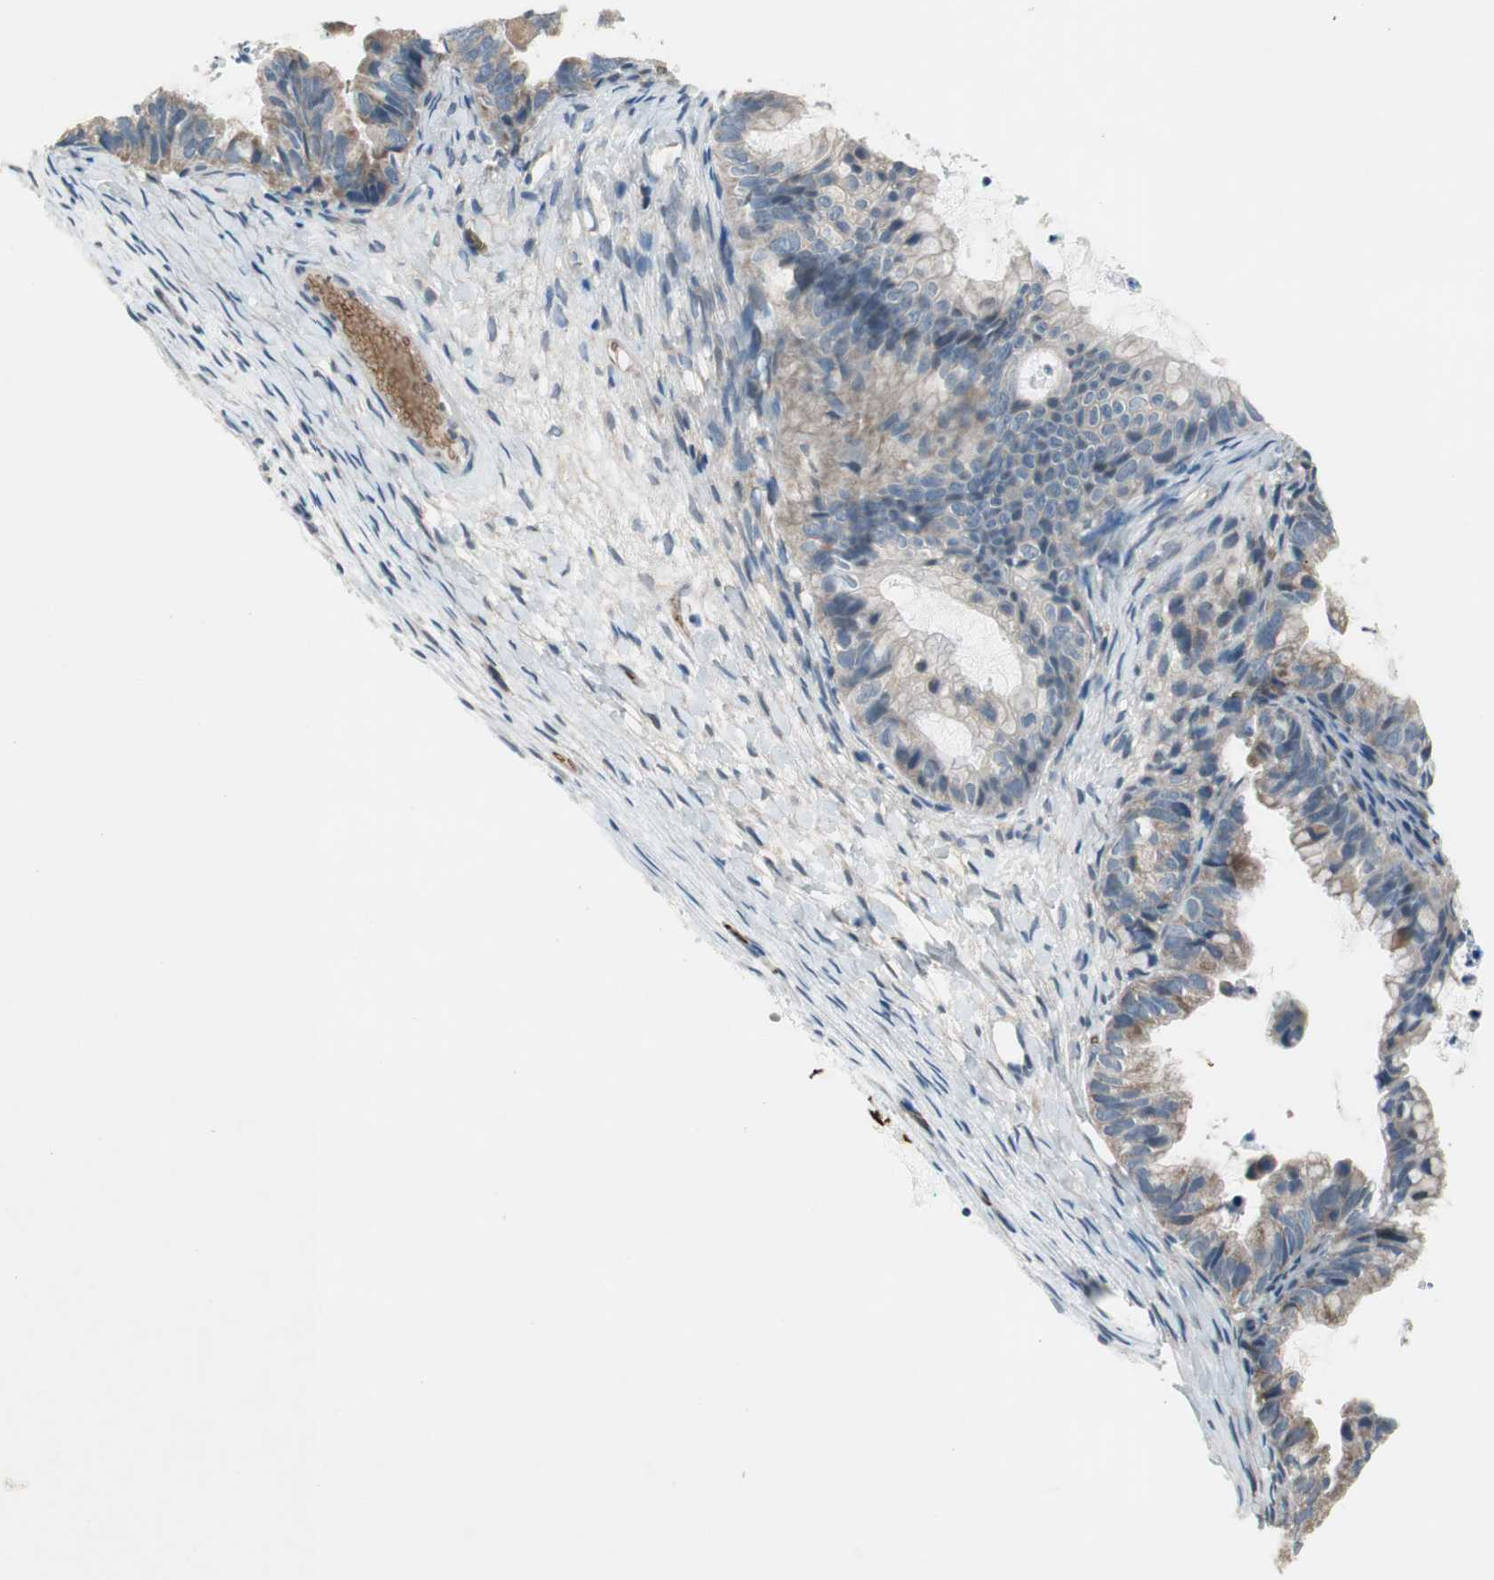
{"staining": {"intensity": "weak", "quantity": ">75%", "location": "cytoplasmic/membranous"}, "tissue": "ovarian cancer", "cell_type": "Tumor cells", "image_type": "cancer", "snomed": [{"axis": "morphology", "description": "Cystadenocarcinoma, mucinous, NOS"}, {"axis": "topography", "description": "Ovary"}], "caption": "About >75% of tumor cells in mucinous cystadenocarcinoma (ovarian) reveal weak cytoplasmic/membranous protein staining as visualized by brown immunohistochemical staining.", "gene": "GYPC", "patient": {"sex": "female", "age": 36}}